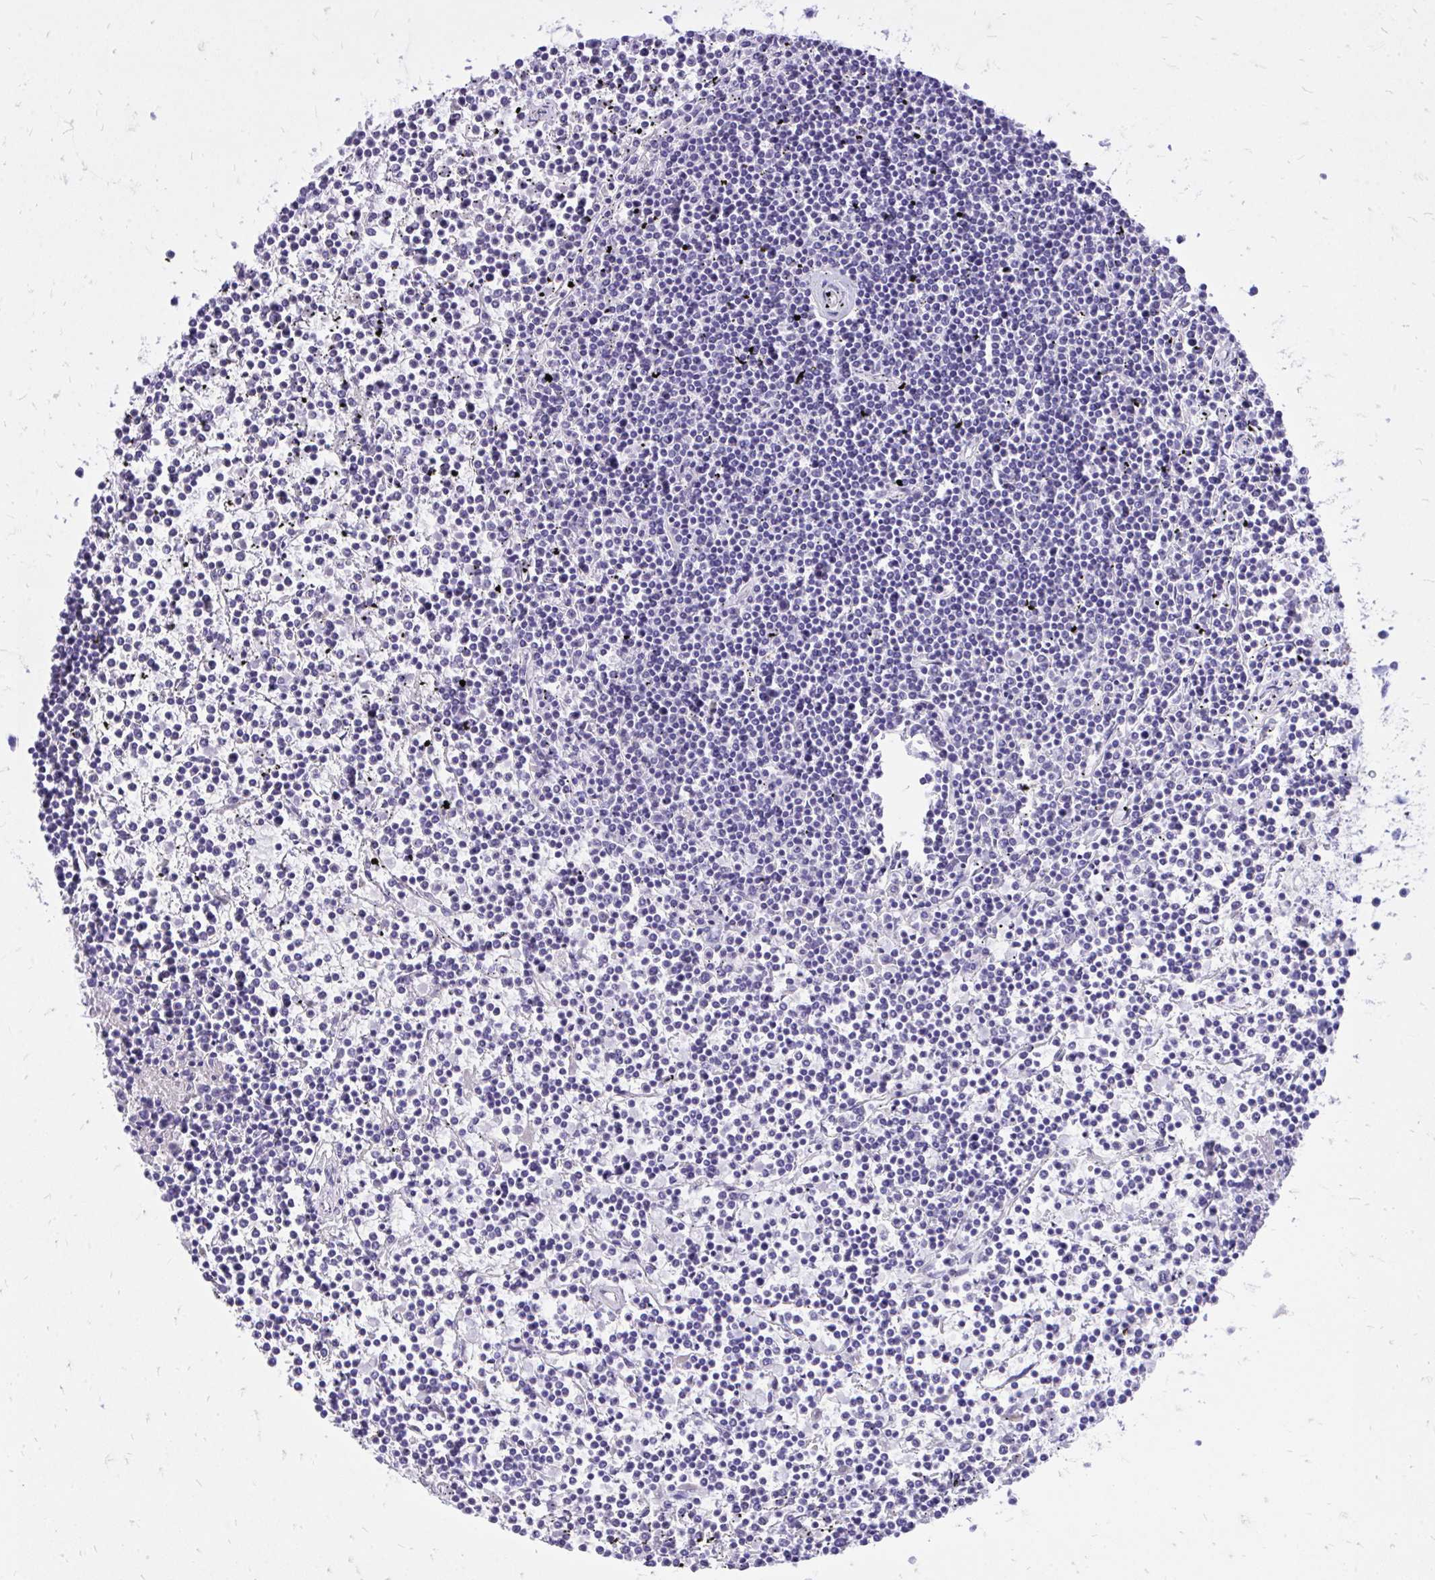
{"staining": {"intensity": "negative", "quantity": "none", "location": "none"}, "tissue": "lymphoma", "cell_type": "Tumor cells", "image_type": "cancer", "snomed": [{"axis": "morphology", "description": "Malignant lymphoma, non-Hodgkin's type, Low grade"}, {"axis": "topography", "description": "Spleen"}], "caption": "An immunohistochemistry (IHC) micrograph of lymphoma is shown. There is no staining in tumor cells of lymphoma.", "gene": "MON1A", "patient": {"sex": "female", "age": 19}}